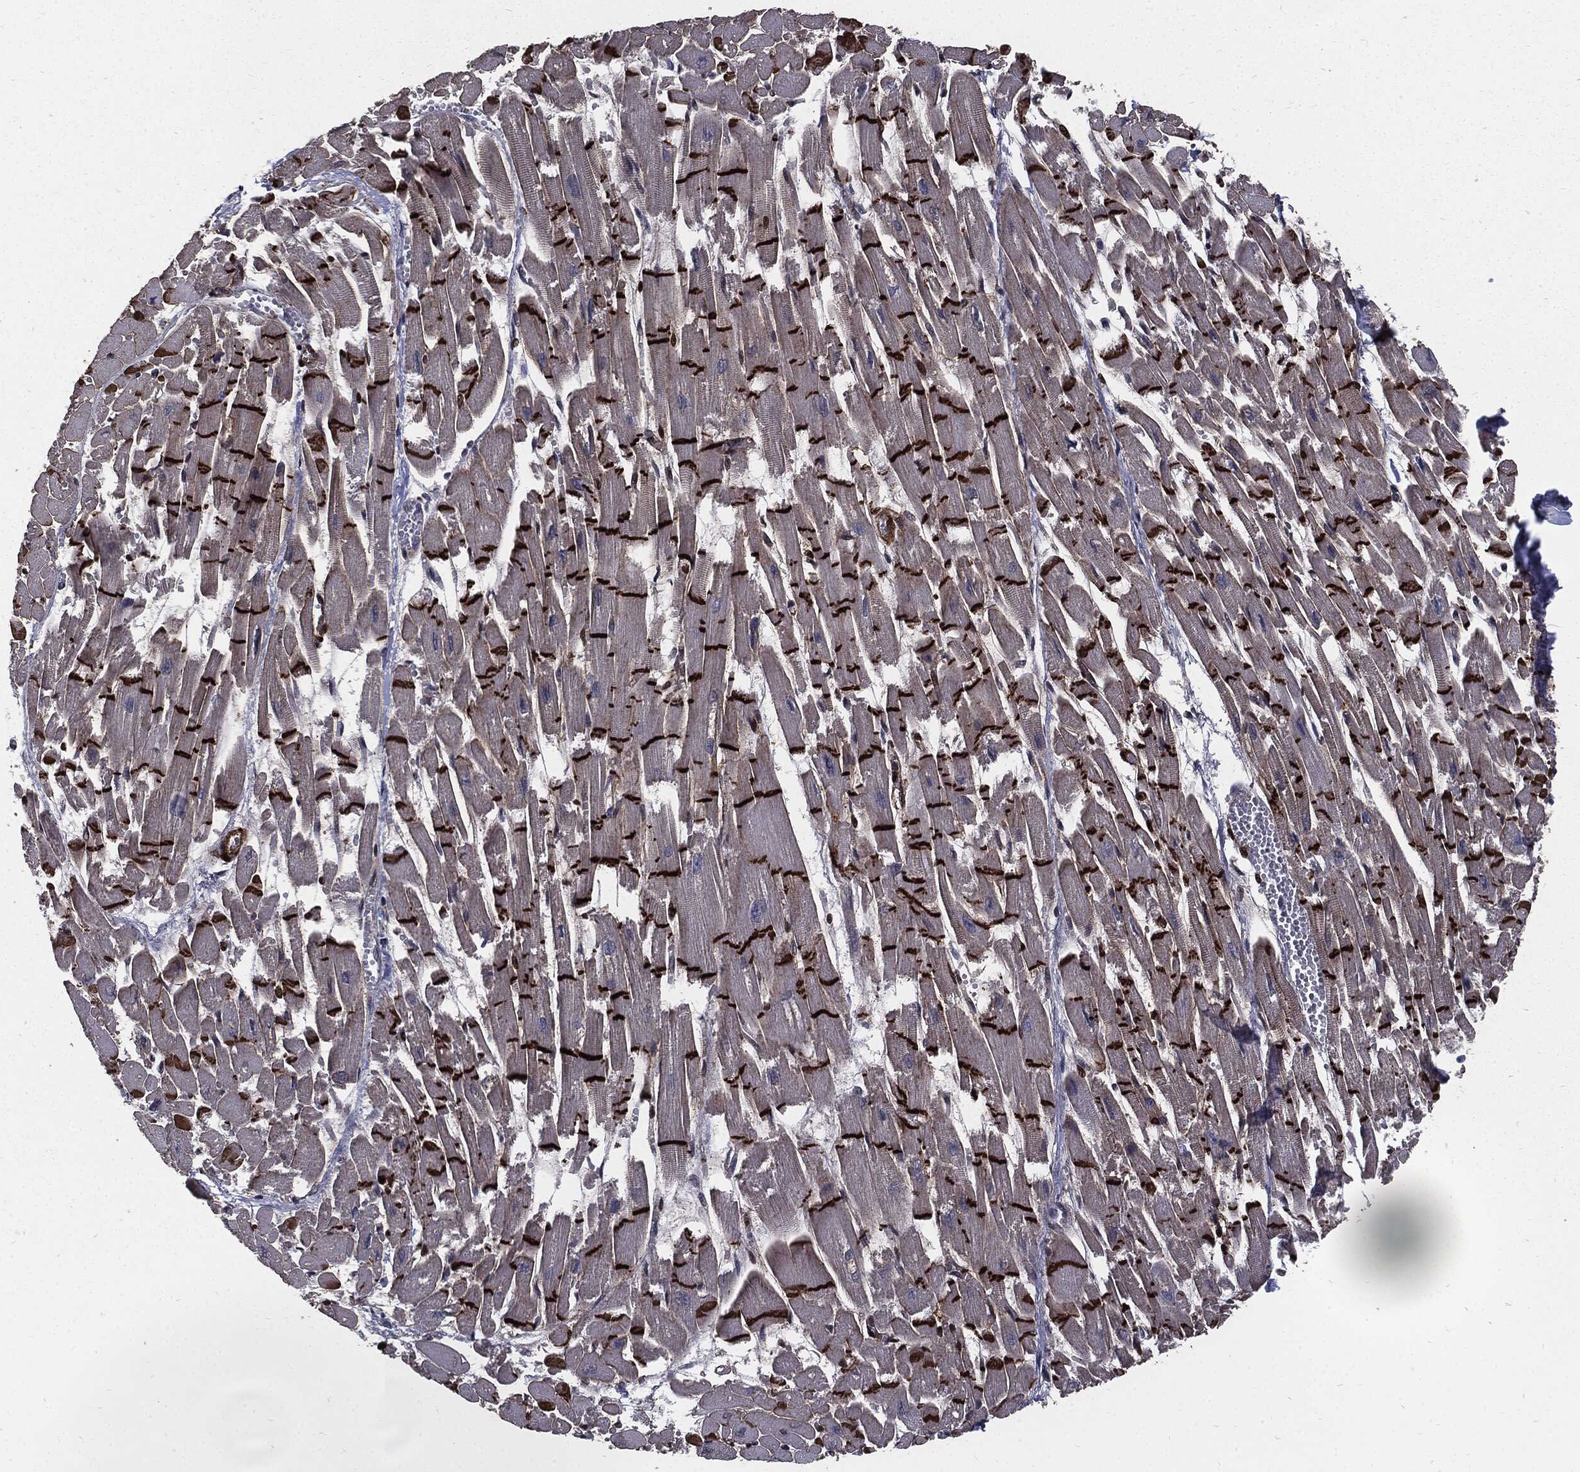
{"staining": {"intensity": "strong", "quantity": ">75%", "location": "cytoplasmic/membranous"}, "tissue": "heart muscle", "cell_type": "Cardiomyocytes", "image_type": "normal", "snomed": [{"axis": "morphology", "description": "Normal tissue, NOS"}, {"axis": "topography", "description": "Heart"}], "caption": "Immunohistochemistry (DAB) staining of normal human heart muscle exhibits strong cytoplasmic/membranous protein positivity in approximately >75% of cardiomyocytes. (DAB (3,3'-diaminobenzidine) IHC, brown staining for protein, blue staining for nuclei).", "gene": "PTPA", "patient": {"sex": "female", "age": 52}}